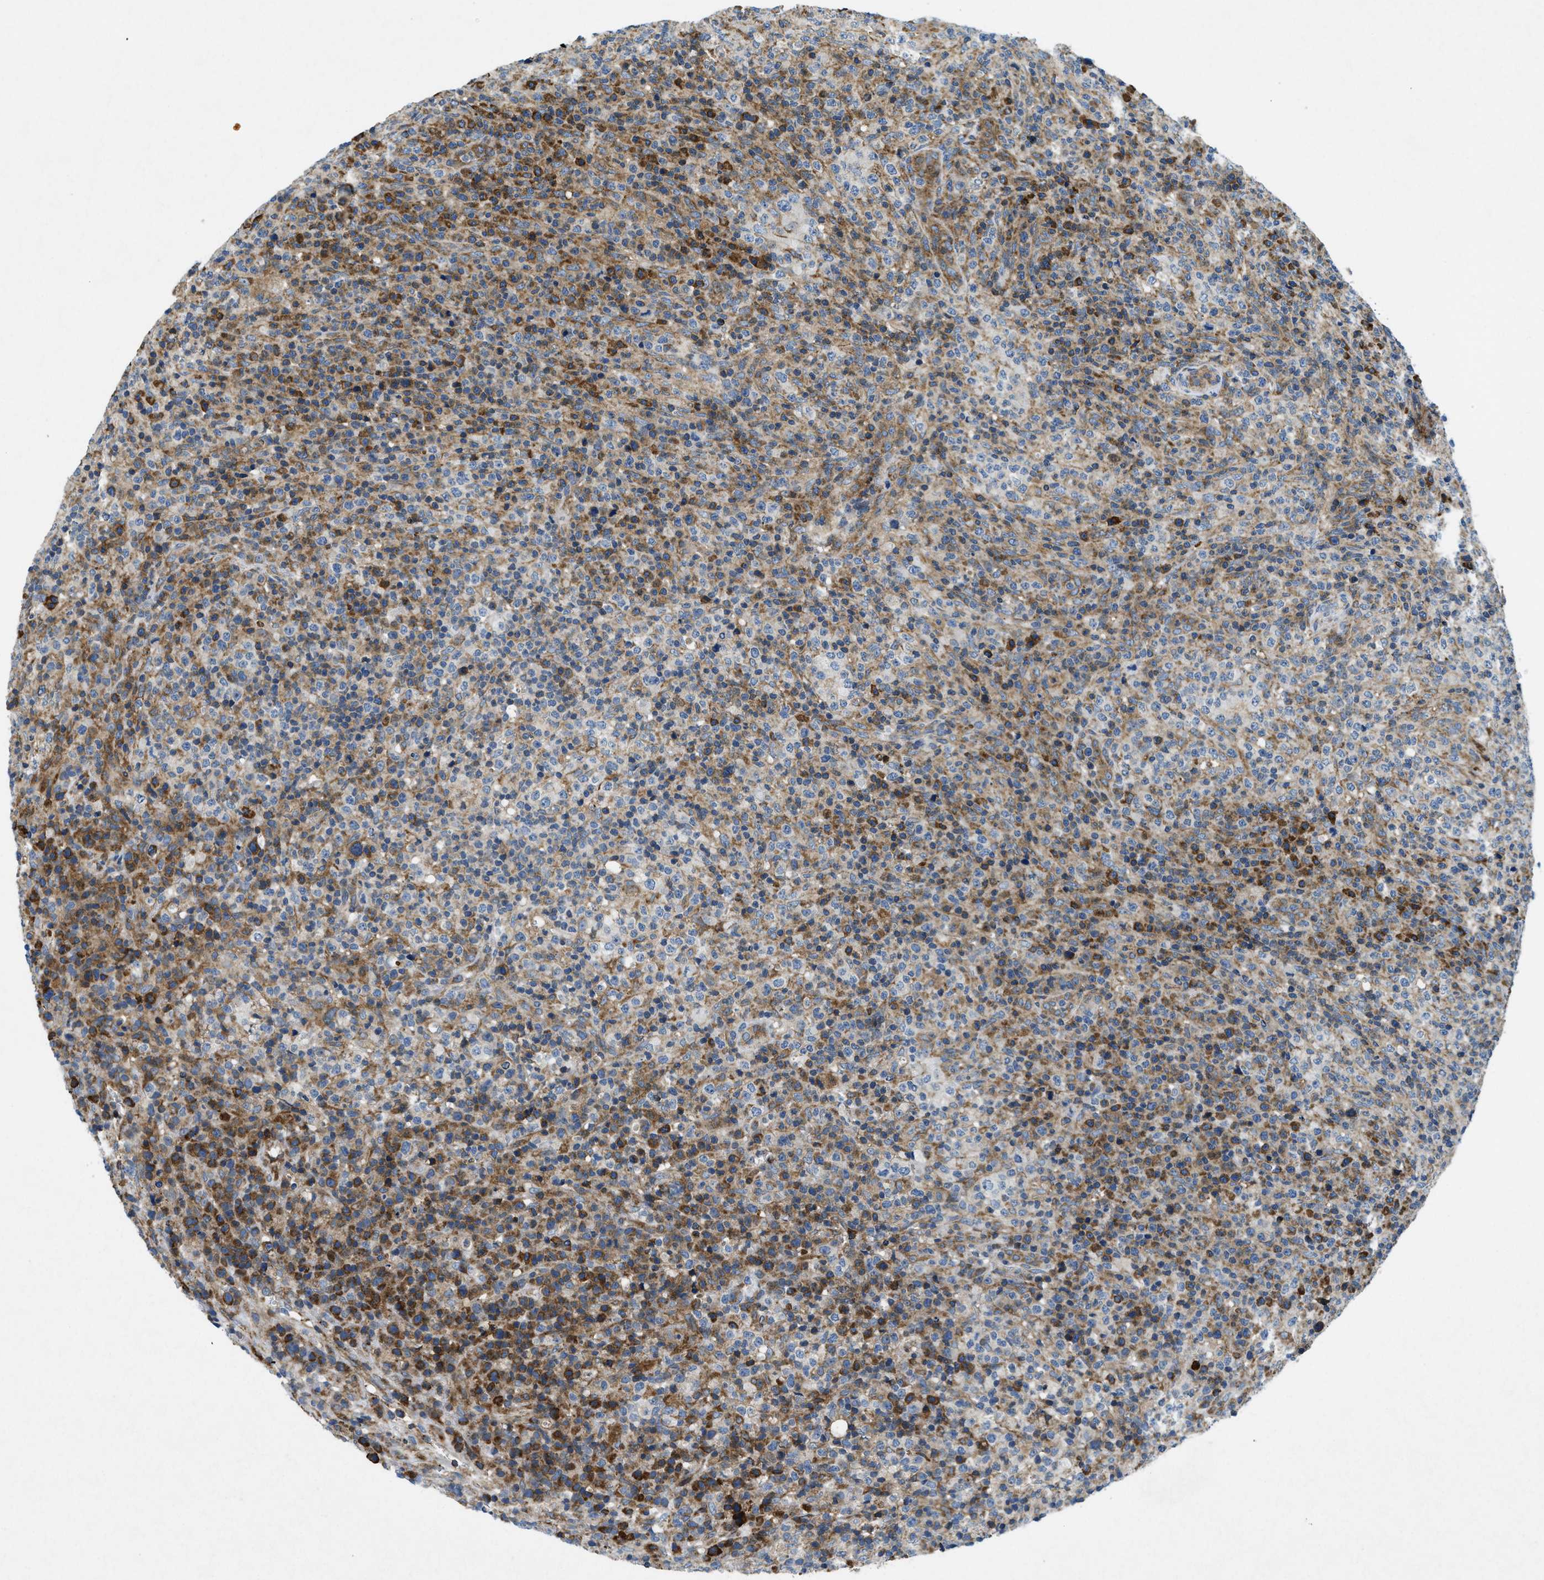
{"staining": {"intensity": "moderate", "quantity": "25%-75%", "location": "cytoplasmic/membranous"}, "tissue": "lymphoma", "cell_type": "Tumor cells", "image_type": "cancer", "snomed": [{"axis": "morphology", "description": "Malignant lymphoma, non-Hodgkin's type, High grade"}, {"axis": "topography", "description": "Lymph node"}], "caption": "An image of lymphoma stained for a protein displays moderate cytoplasmic/membranous brown staining in tumor cells. (IHC, brightfield microscopy, high magnification).", "gene": "CSPG4", "patient": {"sex": "female", "age": 76}}